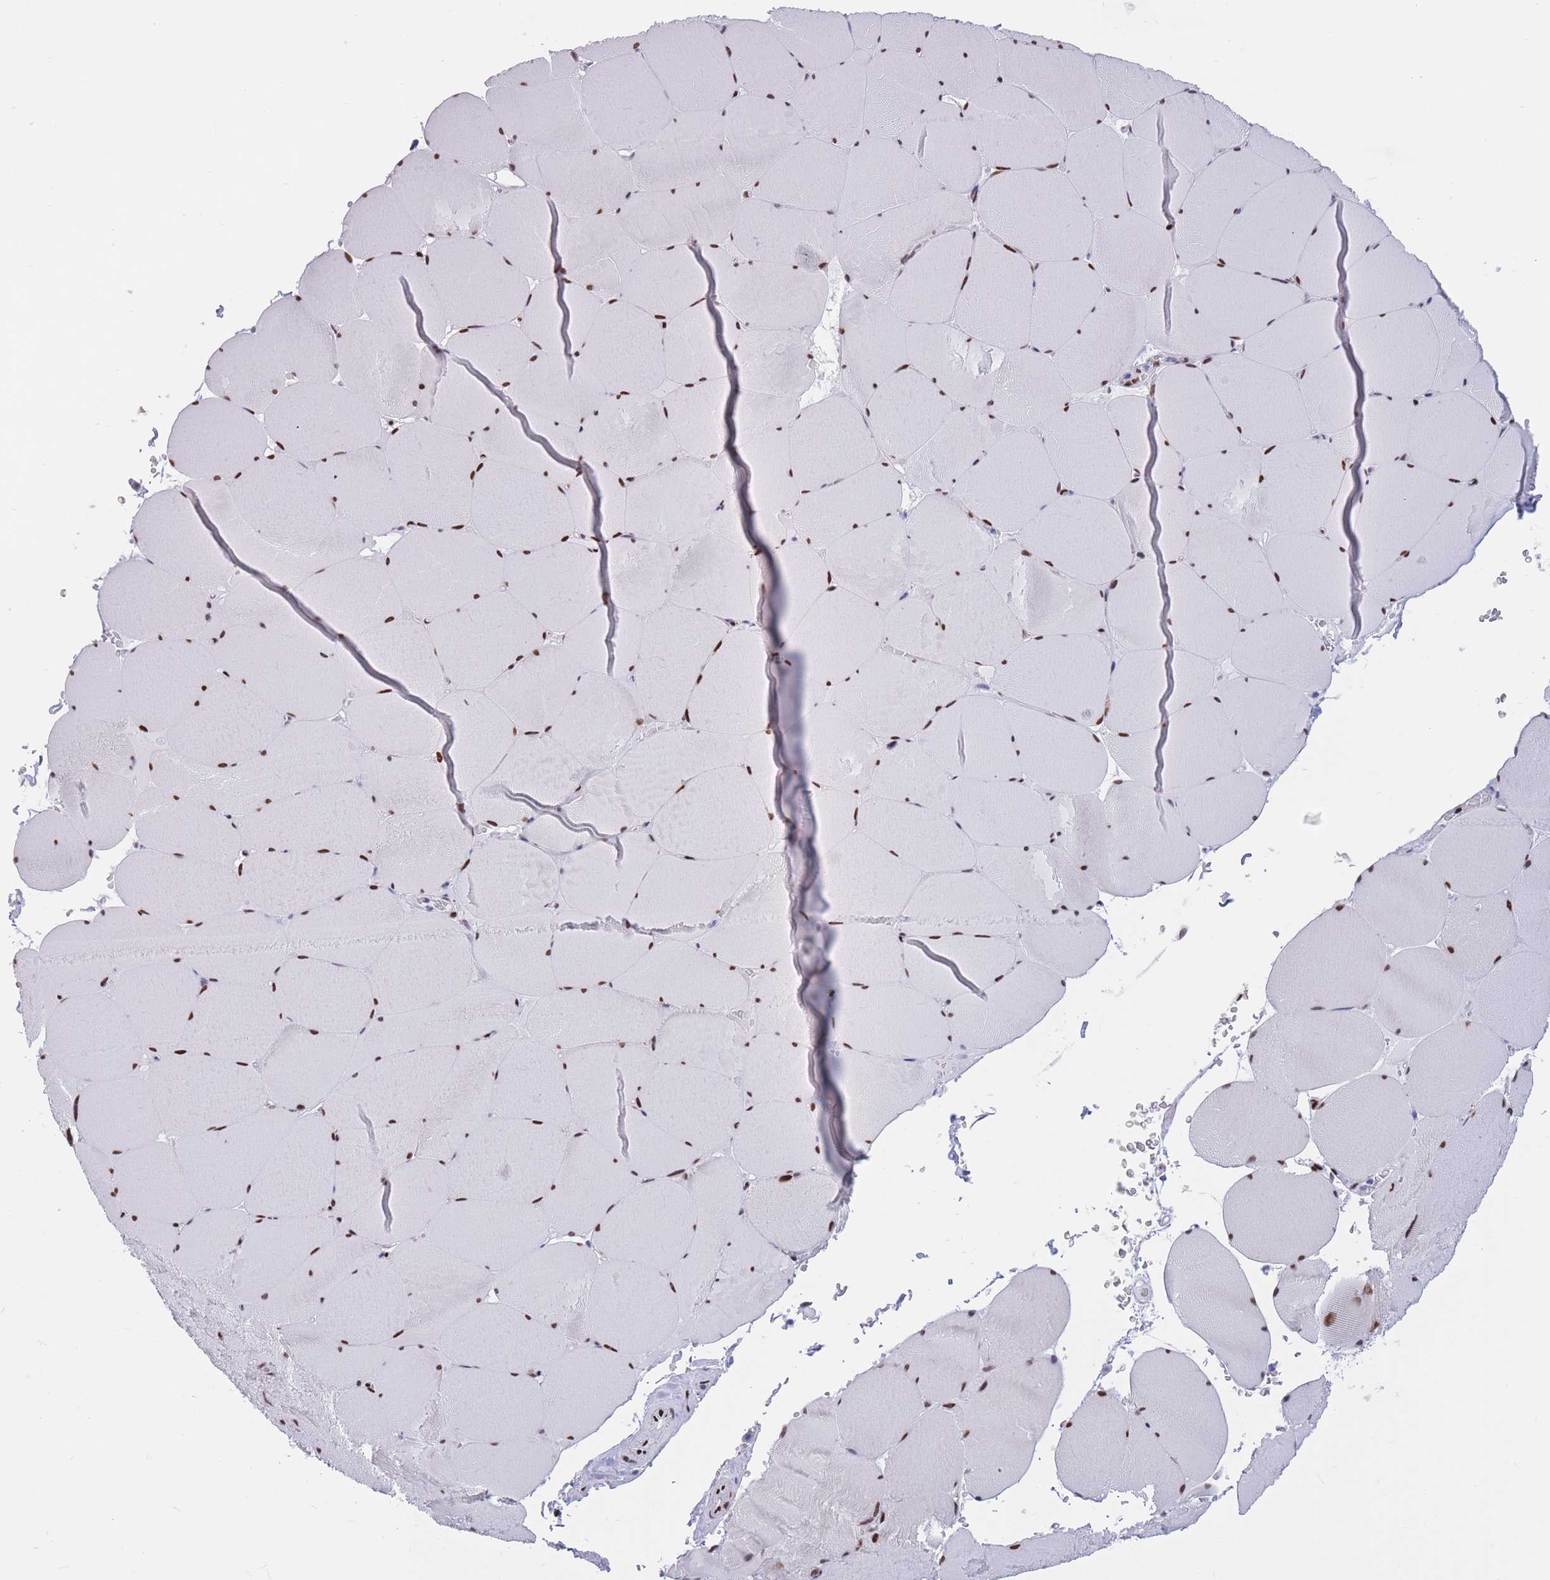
{"staining": {"intensity": "moderate", "quantity": "25%-75%", "location": "nuclear"}, "tissue": "skeletal muscle", "cell_type": "Myocytes", "image_type": "normal", "snomed": [{"axis": "morphology", "description": "Normal tissue, NOS"}, {"axis": "topography", "description": "Skeletal muscle"}, {"axis": "topography", "description": "Head-Neck"}], "caption": "Benign skeletal muscle reveals moderate nuclear positivity in about 25%-75% of myocytes (Brightfield microscopy of DAB IHC at high magnification)..", "gene": "NASP", "patient": {"sex": "male", "age": 66}}